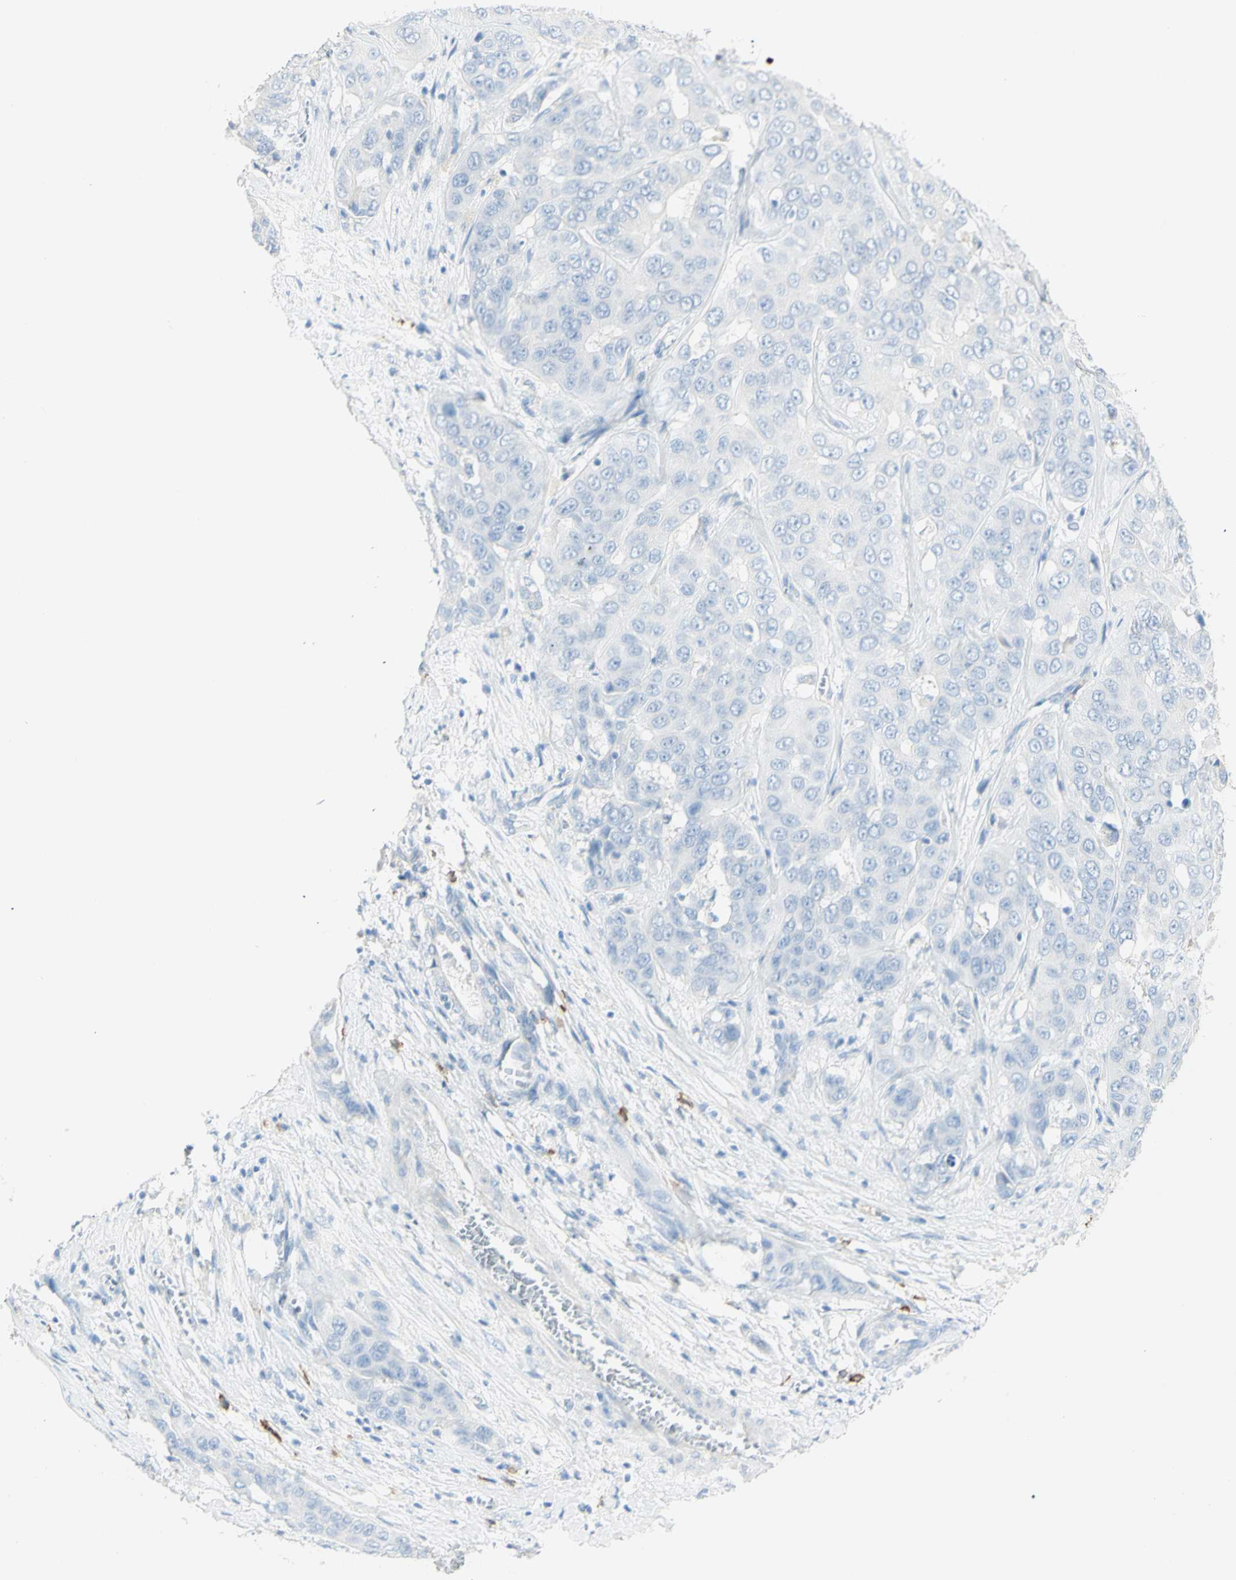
{"staining": {"intensity": "negative", "quantity": "none", "location": "none"}, "tissue": "liver cancer", "cell_type": "Tumor cells", "image_type": "cancer", "snomed": [{"axis": "morphology", "description": "Cholangiocarcinoma"}, {"axis": "topography", "description": "Liver"}], "caption": "Immunohistochemistry (IHC) histopathology image of neoplastic tissue: human liver cancer stained with DAB exhibits no significant protein positivity in tumor cells.", "gene": "LETM1", "patient": {"sex": "female", "age": 52}}